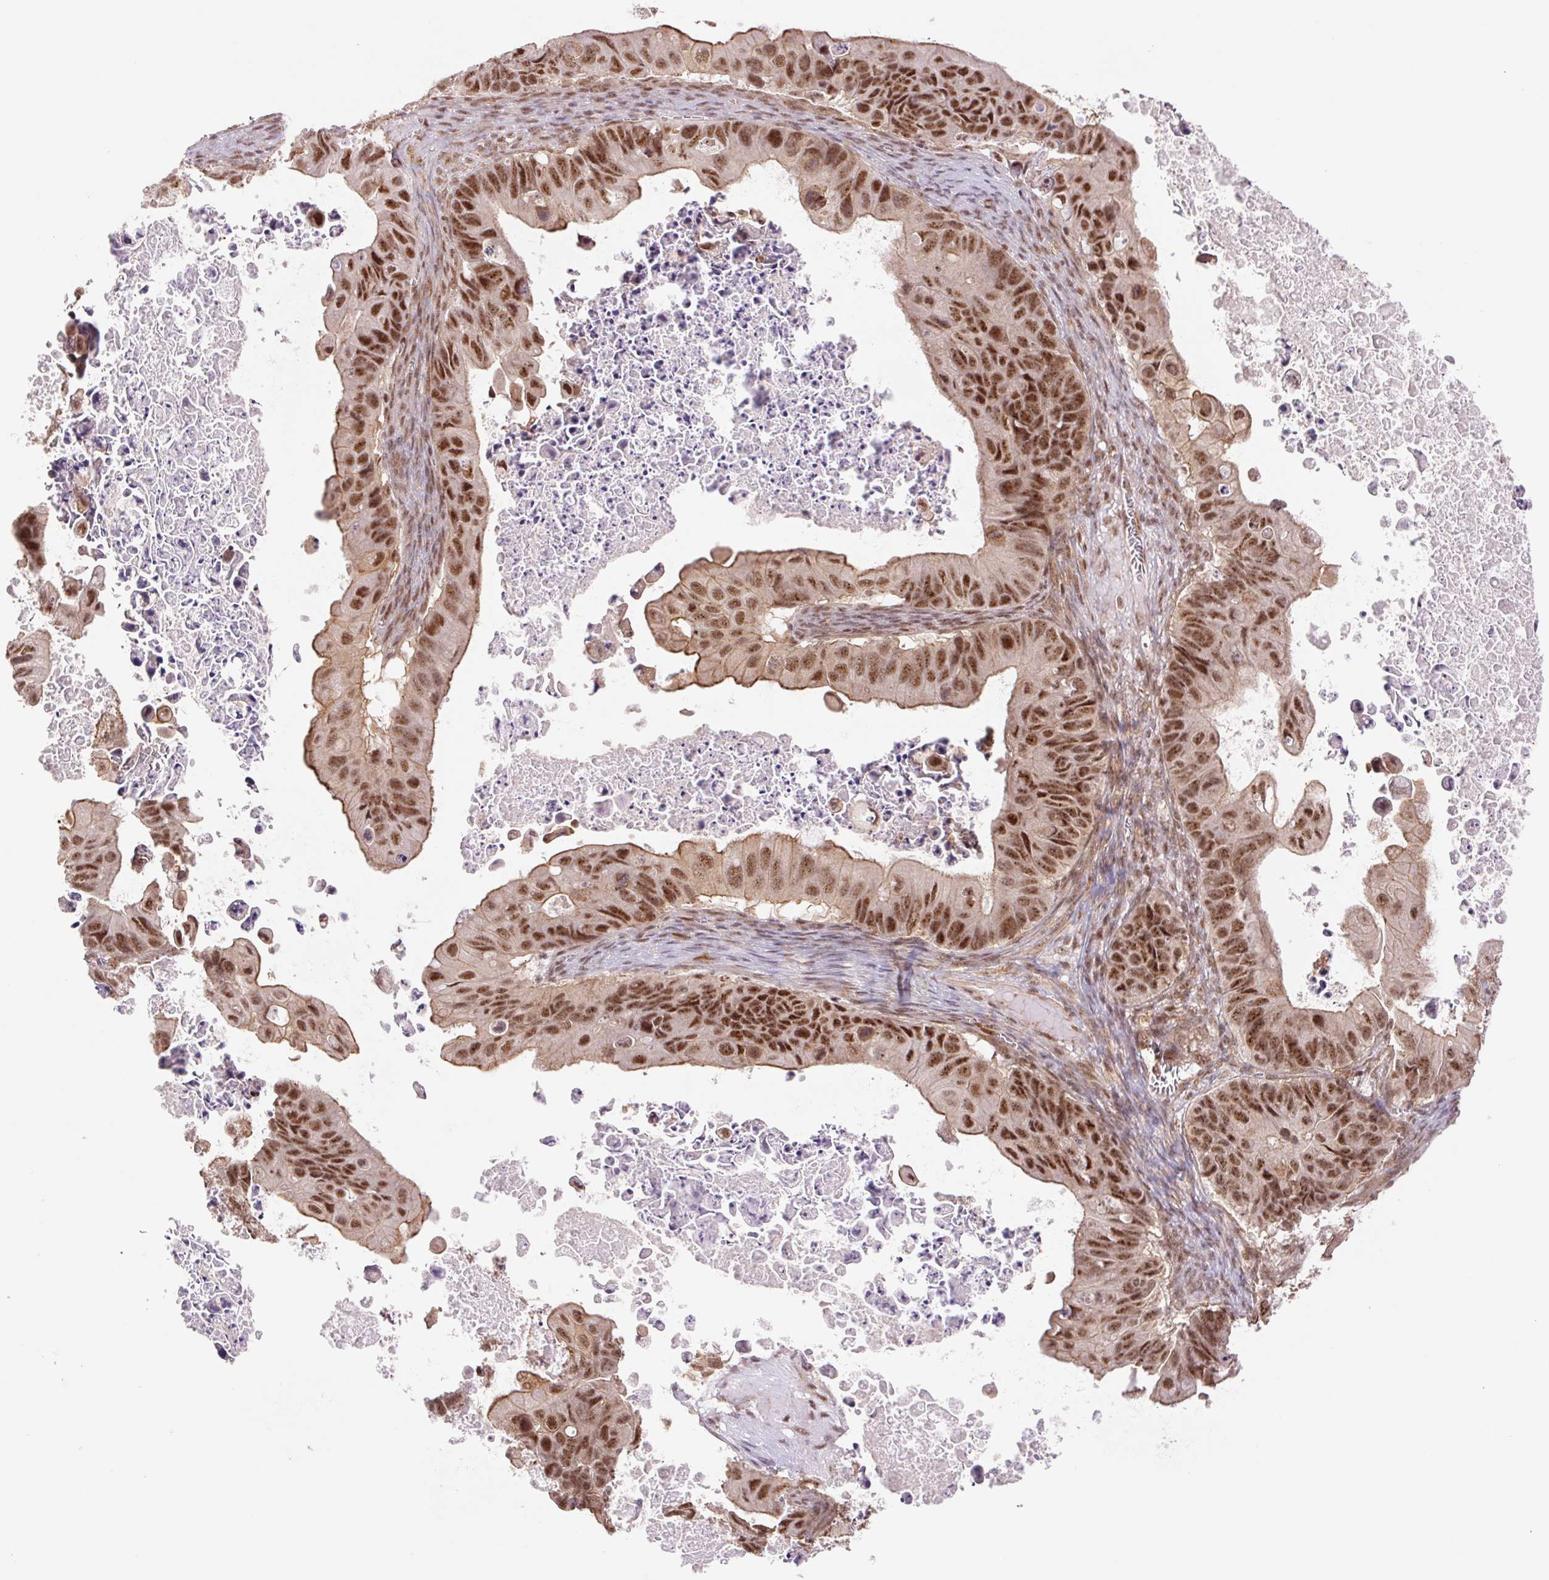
{"staining": {"intensity": "strong", "quantity": ">75%", "location": "cytoplasmic/membranous,nuclear"}, "tissue": "ovarian cancer", "cell_type": "Tumor cells", "image_type": "cancer", "snomed": [{"axis": "morphology", "description": "Cystadenocarcinoma, mucinous, NOS"}, {"axis": "topography", "description": "Ovary"}], "caption": "A photomicrograph of human mucinous cystadenocarcinoma (ovarian) stained for a protein shows strong cytoplasmic/membranous and nuclear brown staining in tumor cells.", "gene": "CWC25", "patient": {"sex": "female", "age": 64}}